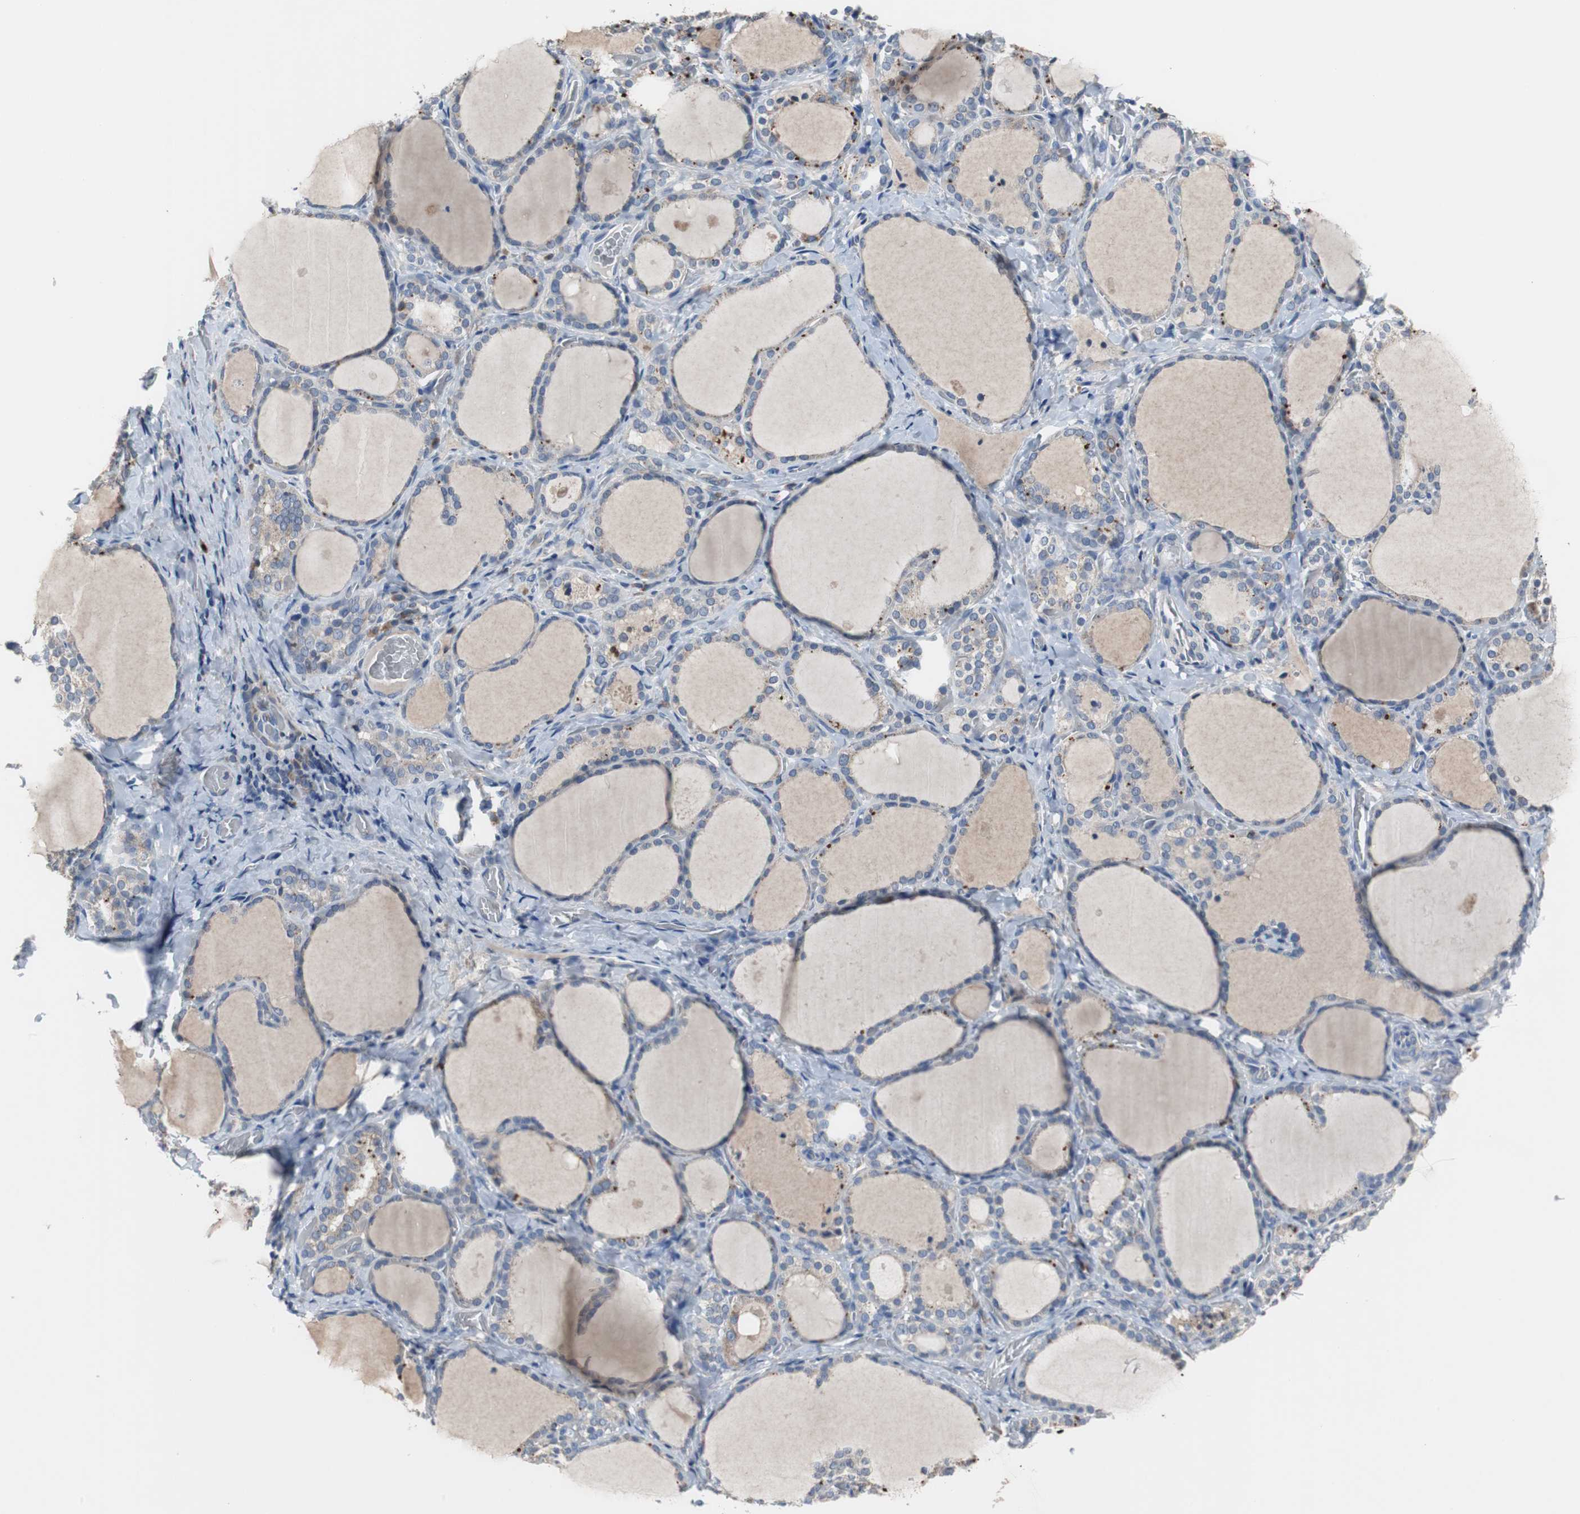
{"staining": {"intensity": "moderate", "quantity": "25%-75%", "location": "cytoplasmic/membranous"}, "tissue": "thyroid gland", "cell_type": "Glandular cells", "image_type": "normal", "snomed": [{"axis": "morphology", "description": "Normal tissue, NOS"}, {"axis": "morphology", "description": "Papillary adenocarcinoma, NOS"}, {"axis": "topography", "description": "Thyroid gland"}], "caption": "Immunohistochemistry staining of benign thyroid gland, which displays medium levels of moderate cytoplasmic/membranous expression in approximately 25%-75% of glandular cells indicating moderate cytoplasmic/membranous protein positivity. The staining was performed using DAB (brown) for protein detection and nuclei were counterstained in hematoxylin (blue).", "gene": "CALB2", "patient": {"sex": "female", "age": 30}}